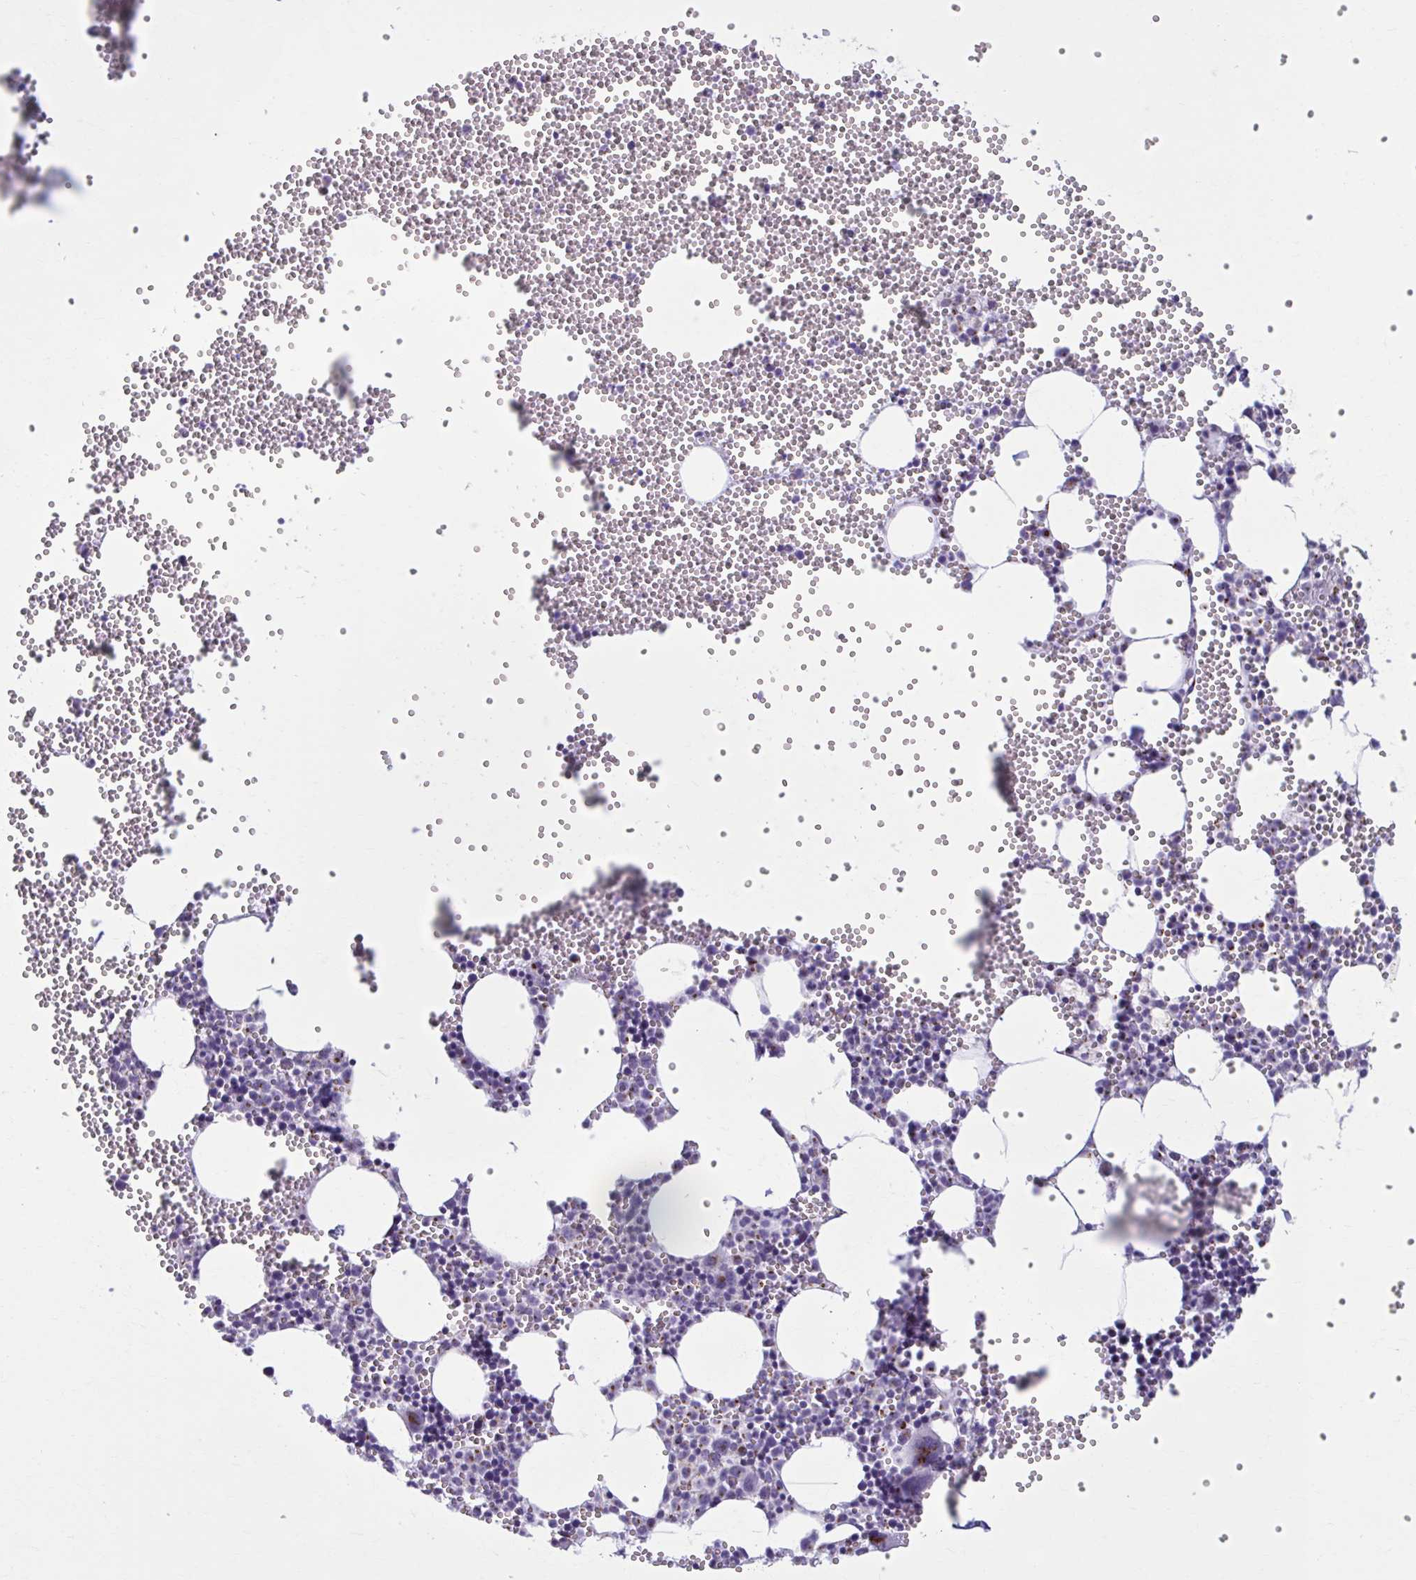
{"staining": {"intensity": "moderate", "quantity": "<25%", "location": "cytoplasmic/membranous"}, "tissue": "bone marrow", "cell_type": "Hematopoietic cells", "image_type": "normal", "snomed": [{"axis": "morphology", "description": "Normal tissue, NOS"}, {"axis": "topography", "description": "Bone marrow"}], "caption": "Brown immunohistochemical staining in unremarkable bone marrow displays moderate cytoplasmic/membranous expression in about <25% of hematopoietic cells.", "gene": "ZNF682", "patient": {"sex": "female", "age": 80}}